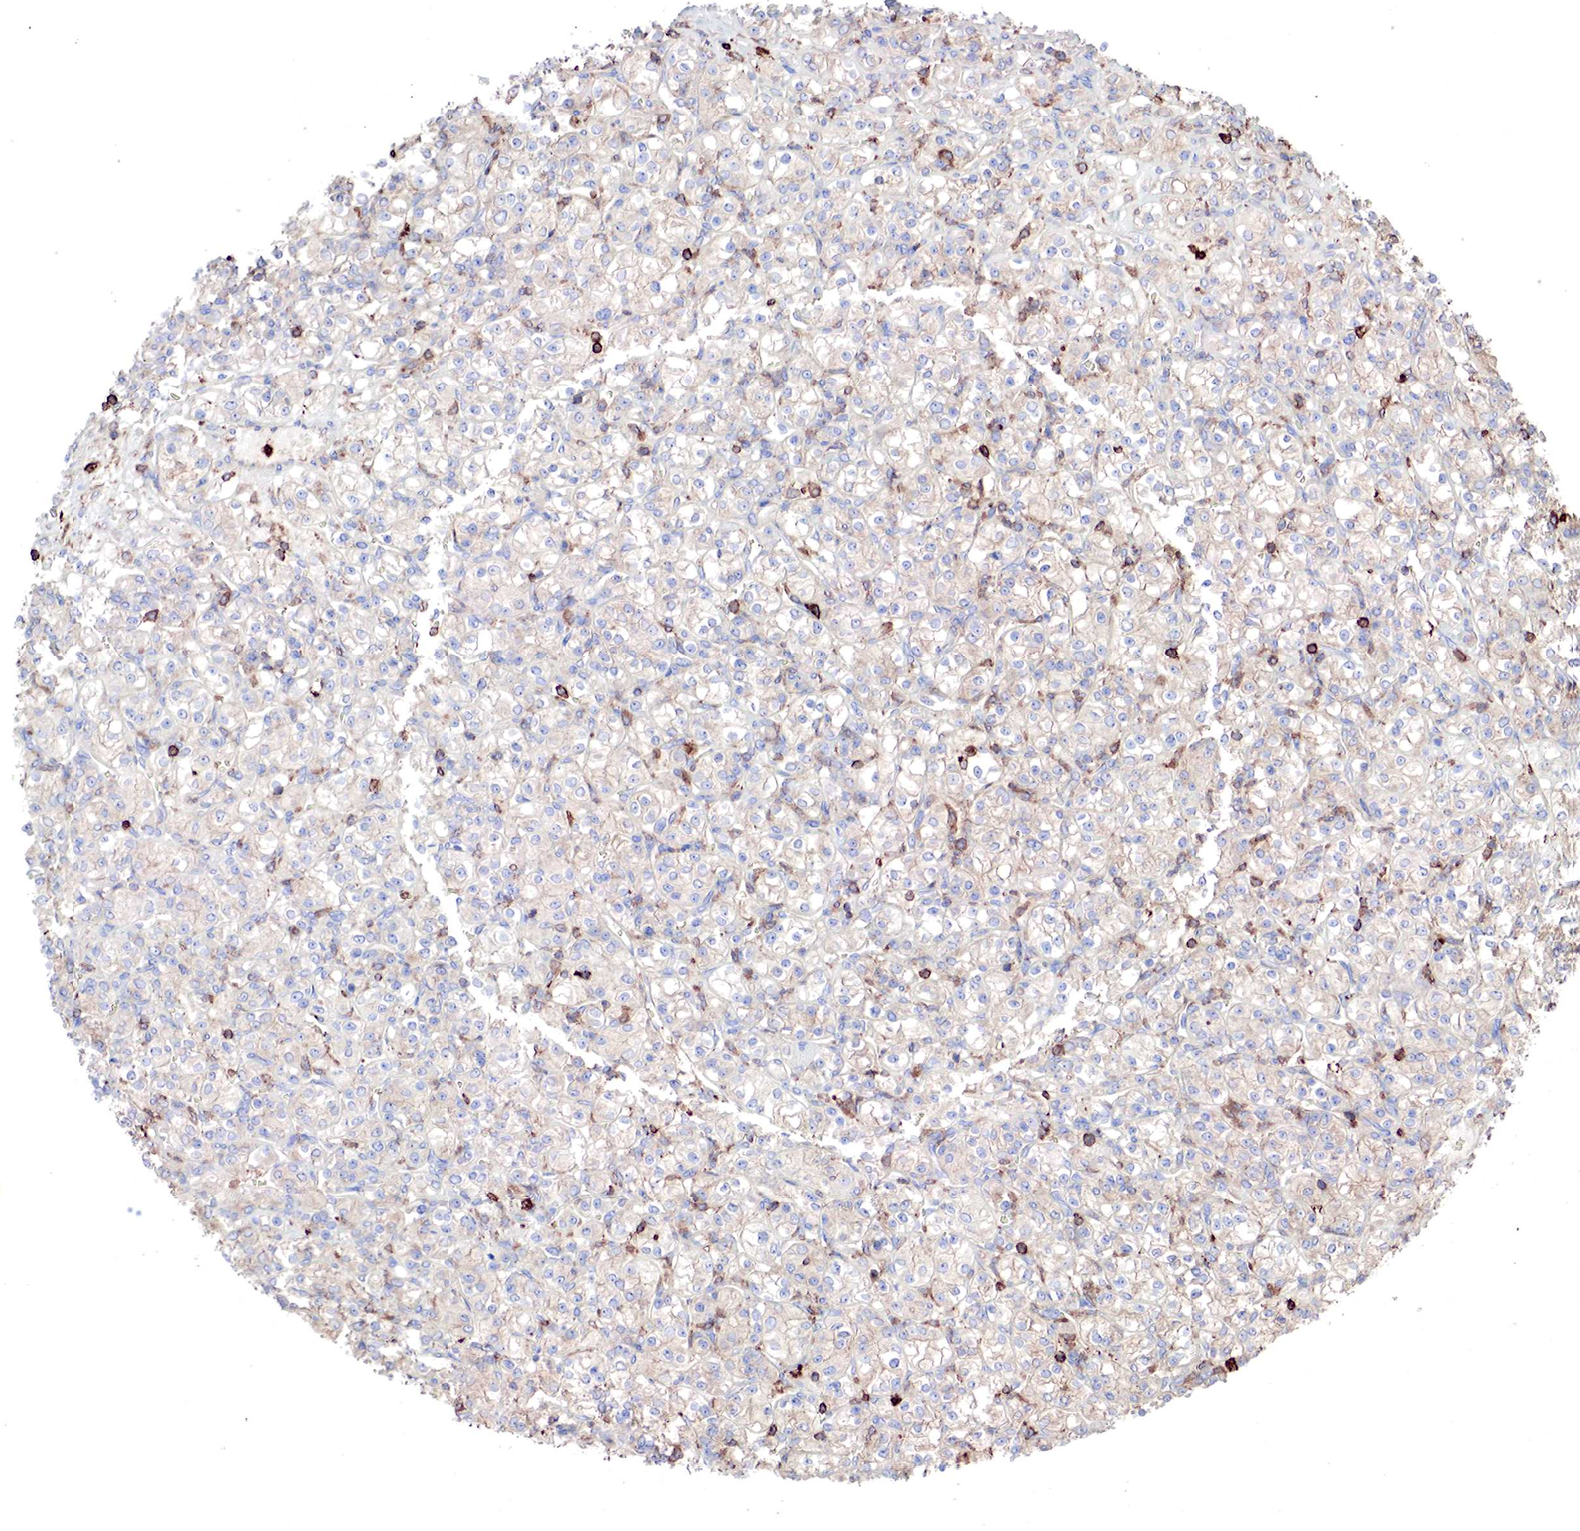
{"staining": {"intensity": "negative", "quantity": "none", "location": "none"}, "tissue": "renal cancer", "cell_type": "Tumor cells", "image_type": "cancer", "snomed": [{"axis": "morphology", "description": "Adenocarcinoma, NOS"}, {"axis": "topography", "description": "Kidney"}], "caption": "IHC image of neoplastic tissue: human renal cancer stained with DAB (3,3'-diaminobenzidine) reveals no significant protein expression in tumor cells.", "gene": "G6PD", "patient": {"sex": "male", "age": 77}}